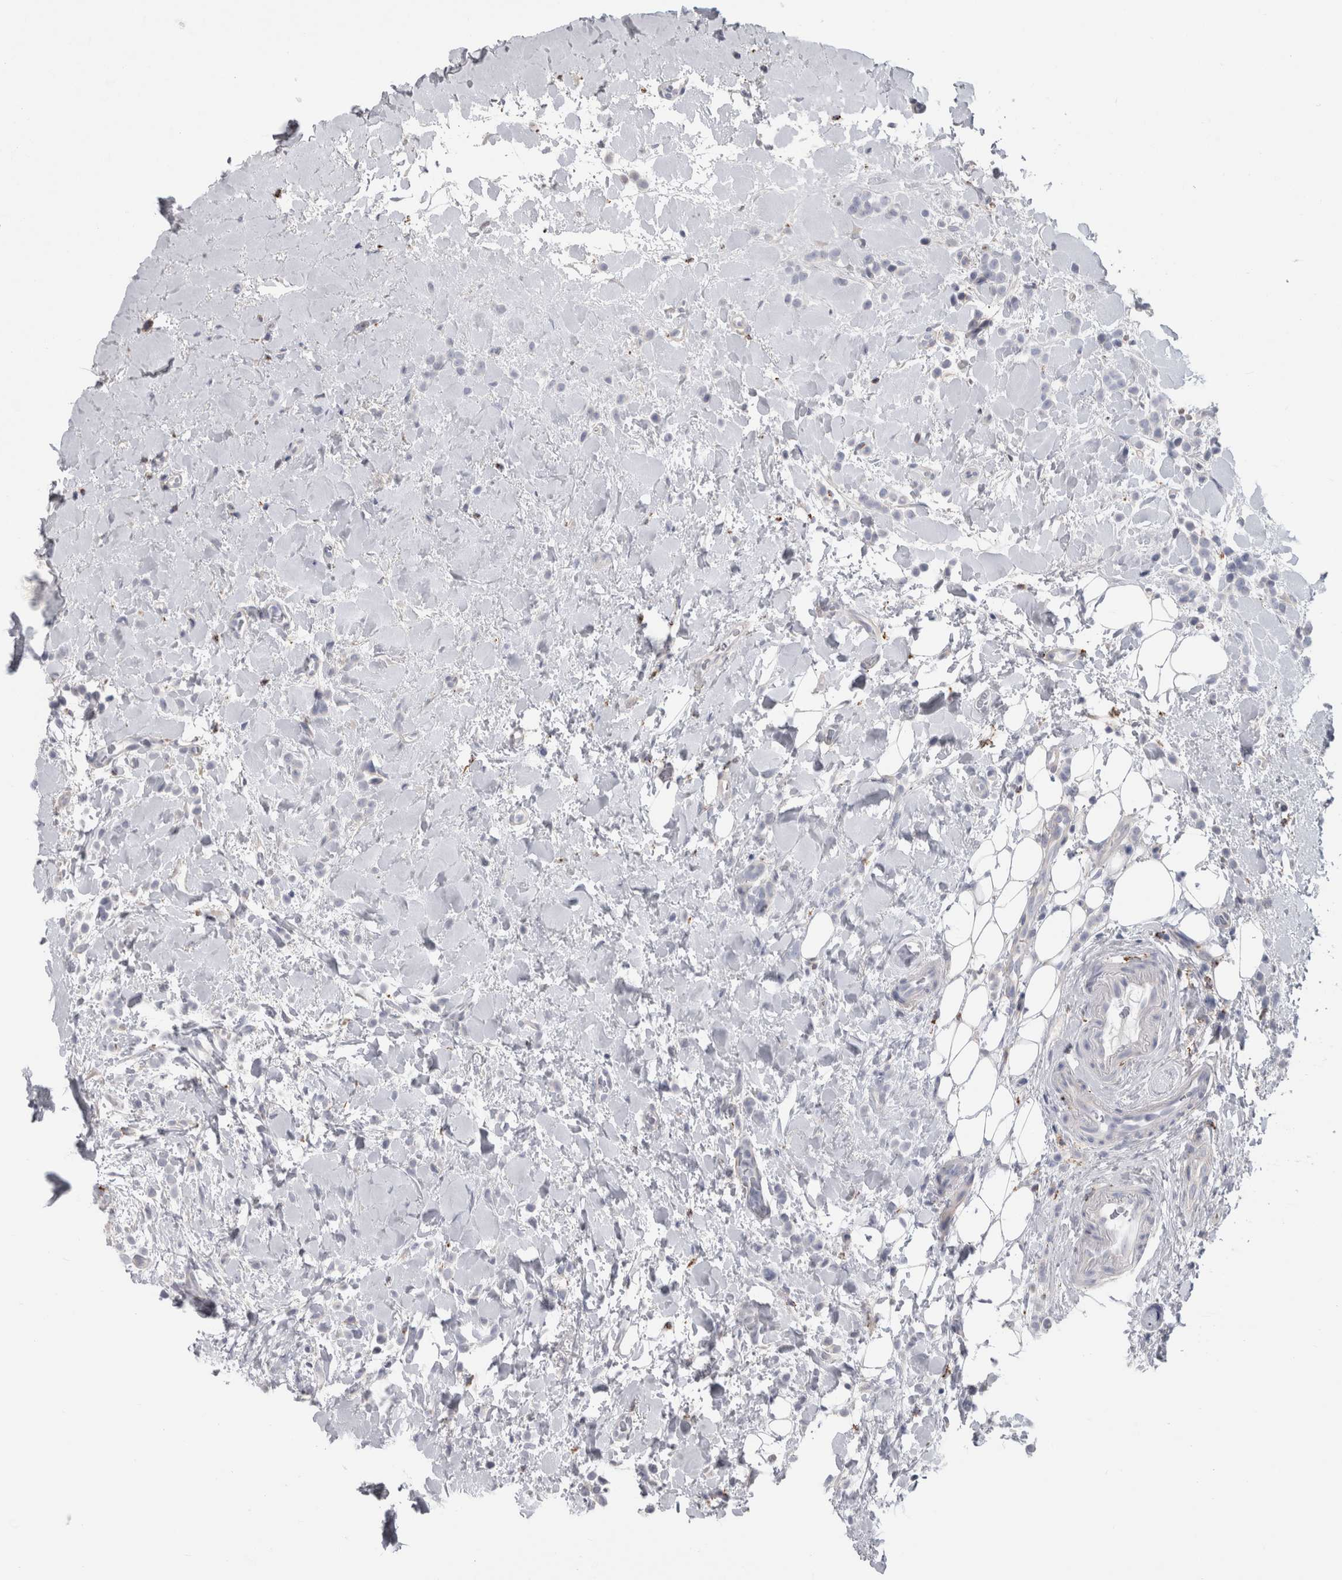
{"staining": {"intensity": "negative", "quantity": "none", "location": "none"}, "tissue": "breast cancer", "cell_type": "Tumor cells", "image_type": "cancer", "snomed": [{"axis": "morphology", "description": "Normal tissue, NOS"}, {"axis": "morphology", "description": "Lobular carcinoma"}, {"axis": "topography", "description": "Breast"}], "caption": "Immunohistochemistry of lobular carcinoma (breast) exhibits no positivity in tumor cells. Nuclei are stained in blue.", "gene": "GATM", "patient": {"sex": "female", "age": 50}}